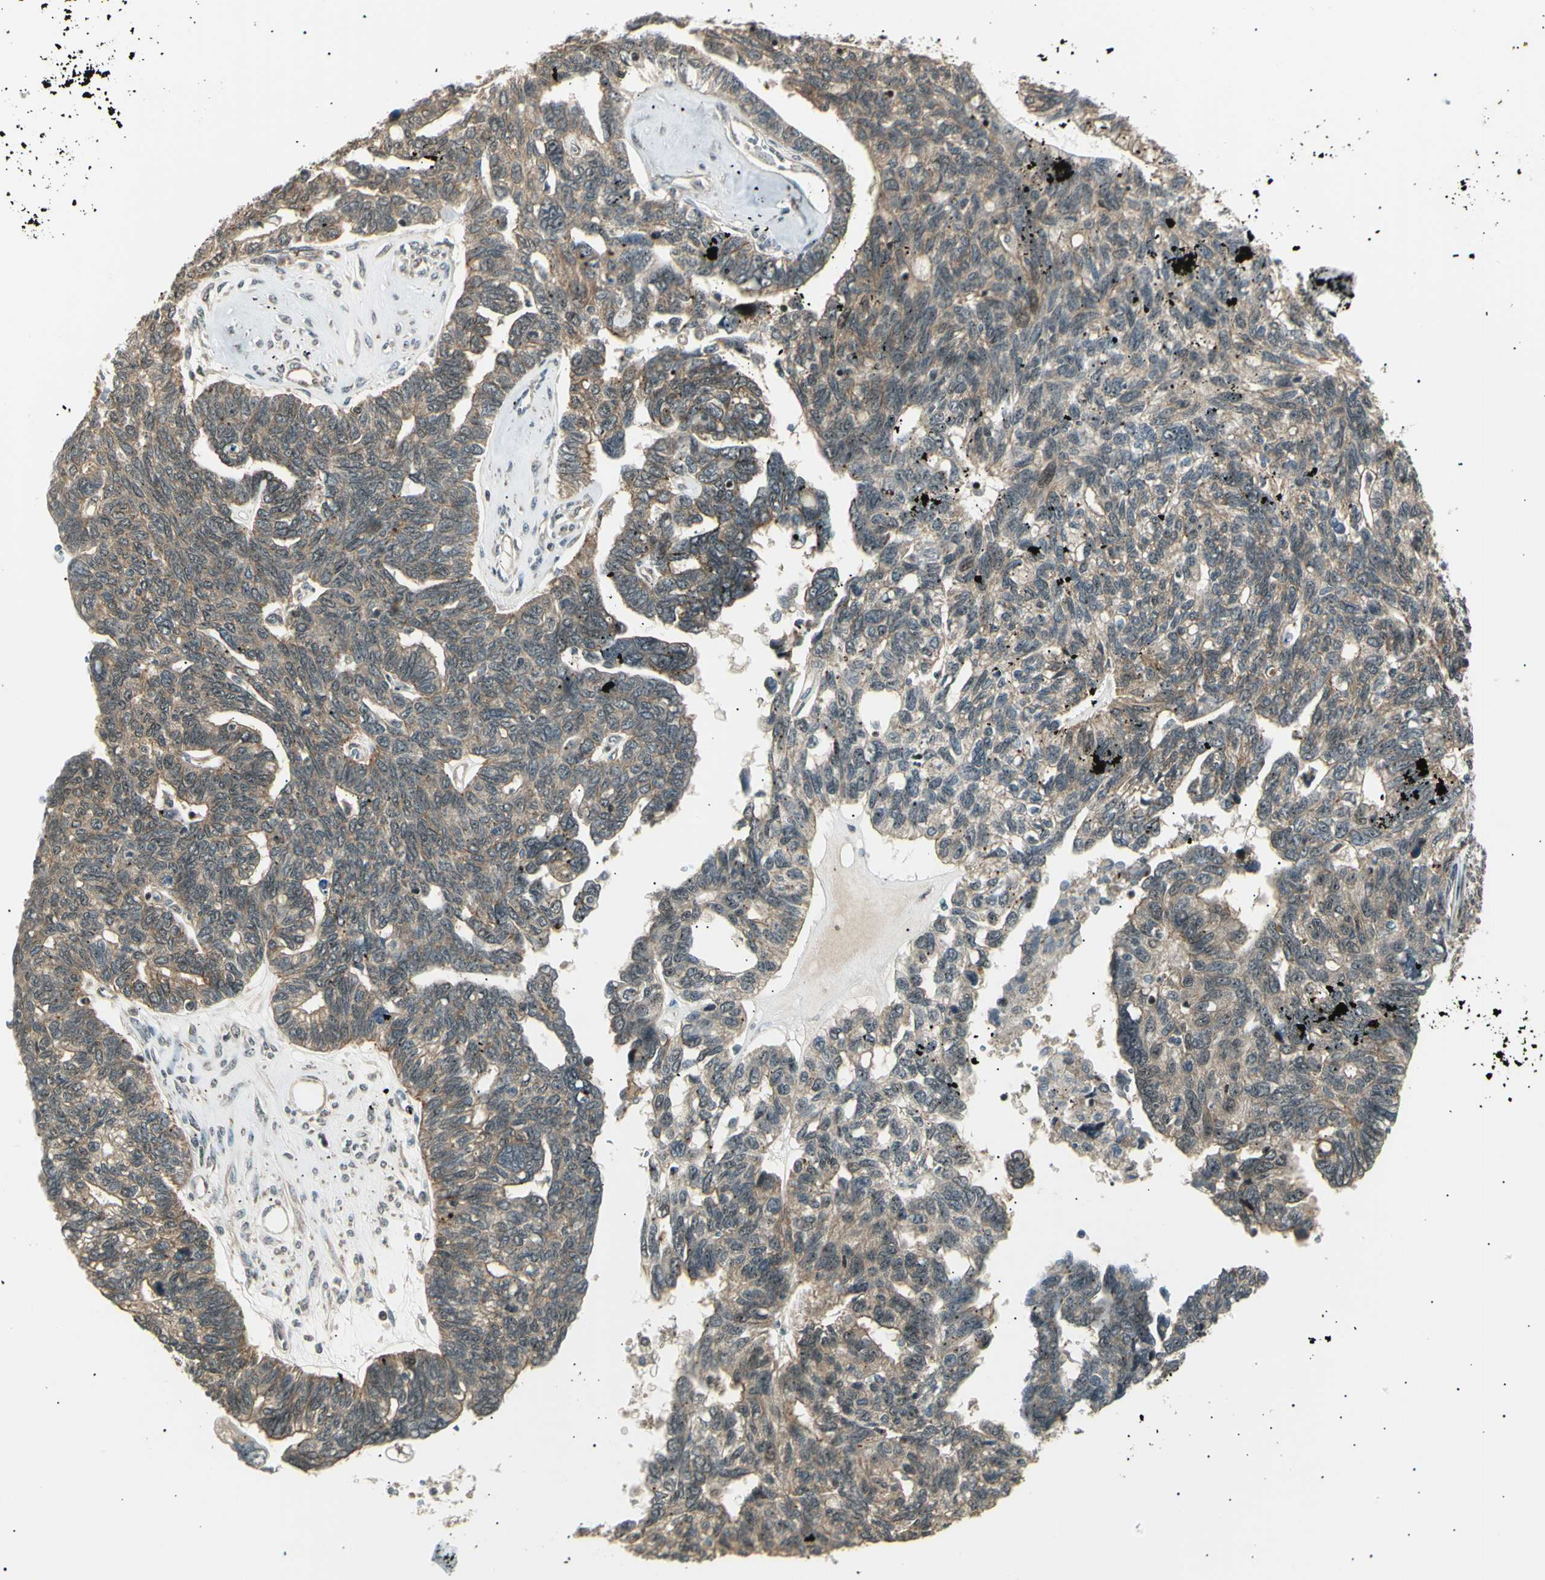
{"staining": {"intensity": "weak", "quantity": ">75%", "location": "cytoplasmic/membranous"}, "tissue": "ovarian cancer", "cell_type": "Tumor cells", "image_type": "cancer", "snomed": [{"axis": "morphology", "description": "Cystadenocarcinoma, serous, NOS"}, {"axis": "topography", "description": "Ovary"}], "caption": "Immunohistochemistry (IHC) (DAB) staining of human ovarian cancer (serous cystadenocarcinoma) displays weak cytoplasmic/membranous protein staining in approximately >75% of tumor cells.", "gene": "NUAK2", "patient": {"sex": "female", "age": 79}}